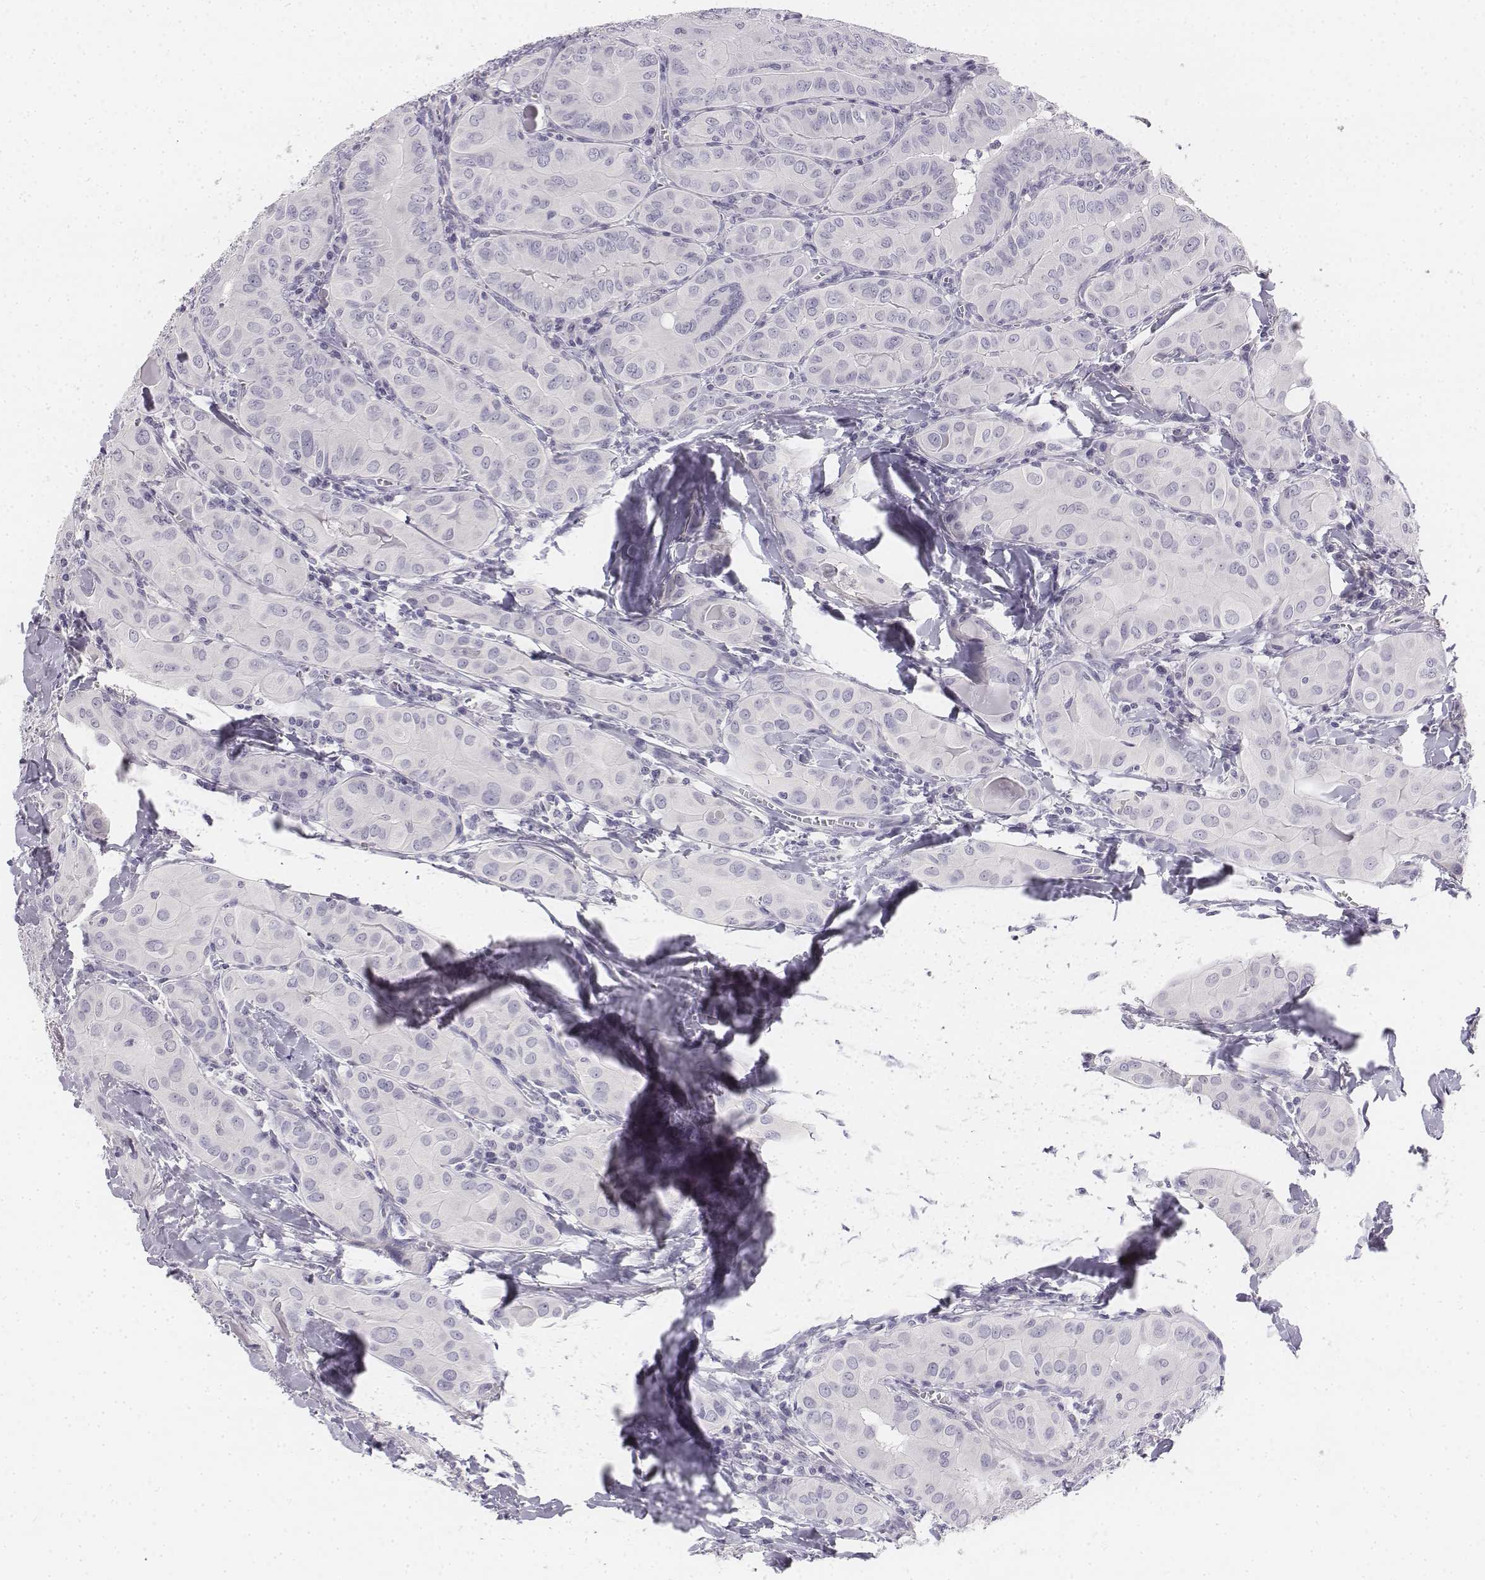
{"staining": {"intensity": "negative", "quantity": "none", "location": "none"}, "tissue": "thyroid cancer", "cell_type": "Tumor cells", "image_type": "cancer", "snomed": [{"axis": "morphology", "description": "Papillary adenocarcinoma, NOS"}, {"axis": "topography", "description": "Thyroid gland"}], "caption": "DAB immunohistochemical staining of human thyroid cancer shows no significant expression in tumor cells.", "gene": "UCN2", "patient": {"sex": "female", "age": 37}}